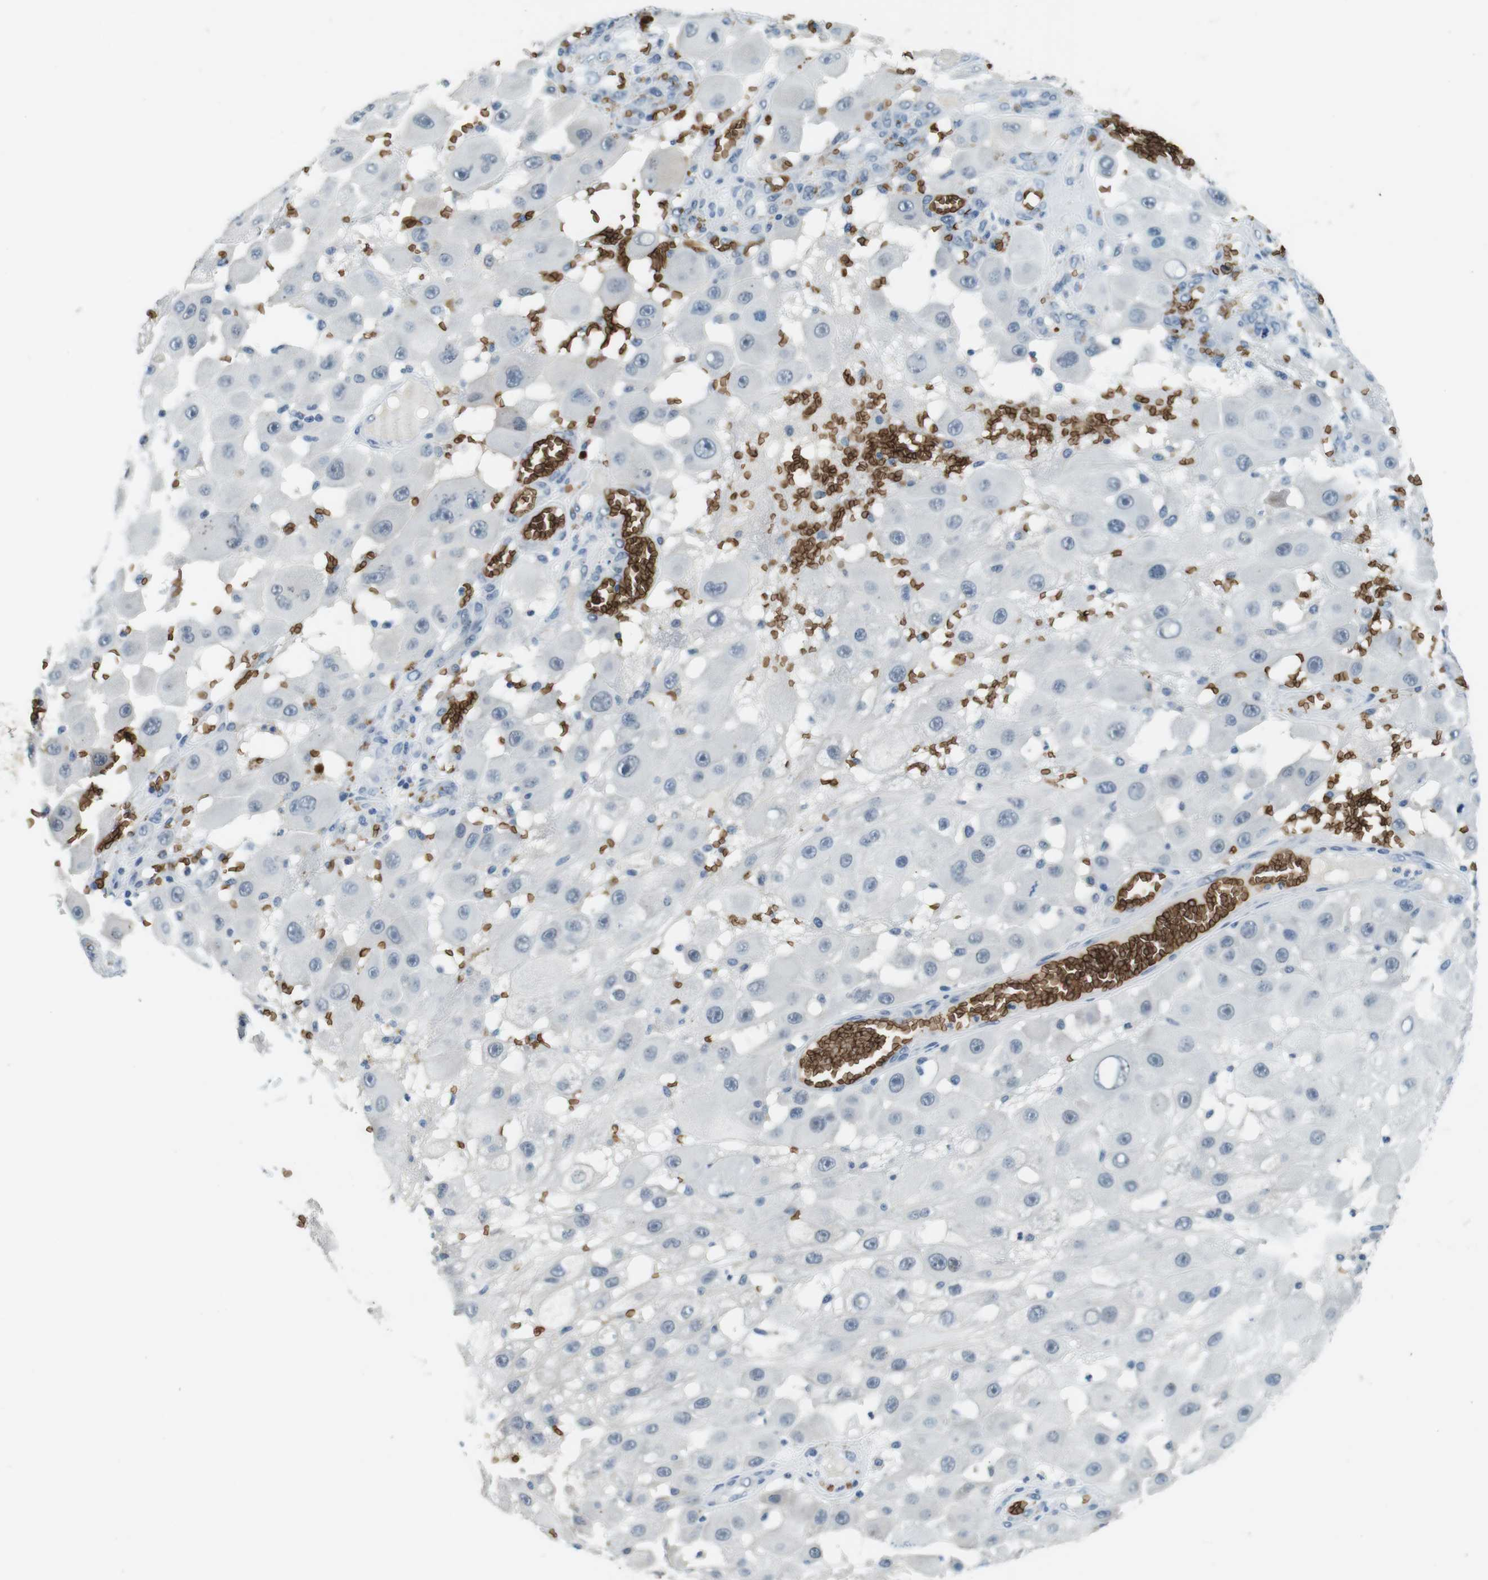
{"staining": {"intensity": "negative", "quantity": "none", "location": "none"}, "tissue": "melanoma", "cell_type": "Tumor cells", "image_type": "cancer", "snomed": [{"axis": "morphology", "description": "Malignant melanoma, NOS"}, {"axis": "topography", "description": "Skin"}], "caption": "Immunohistochemistry (IHC) image of neoplastic tissue: malignant melanoma stained with DAB demonstrates no significant protein expression in tumor cells. Nuclei are stained in blue.", "gene": "SLC4A1", "patient": {"sex": "female", "age": 81}}